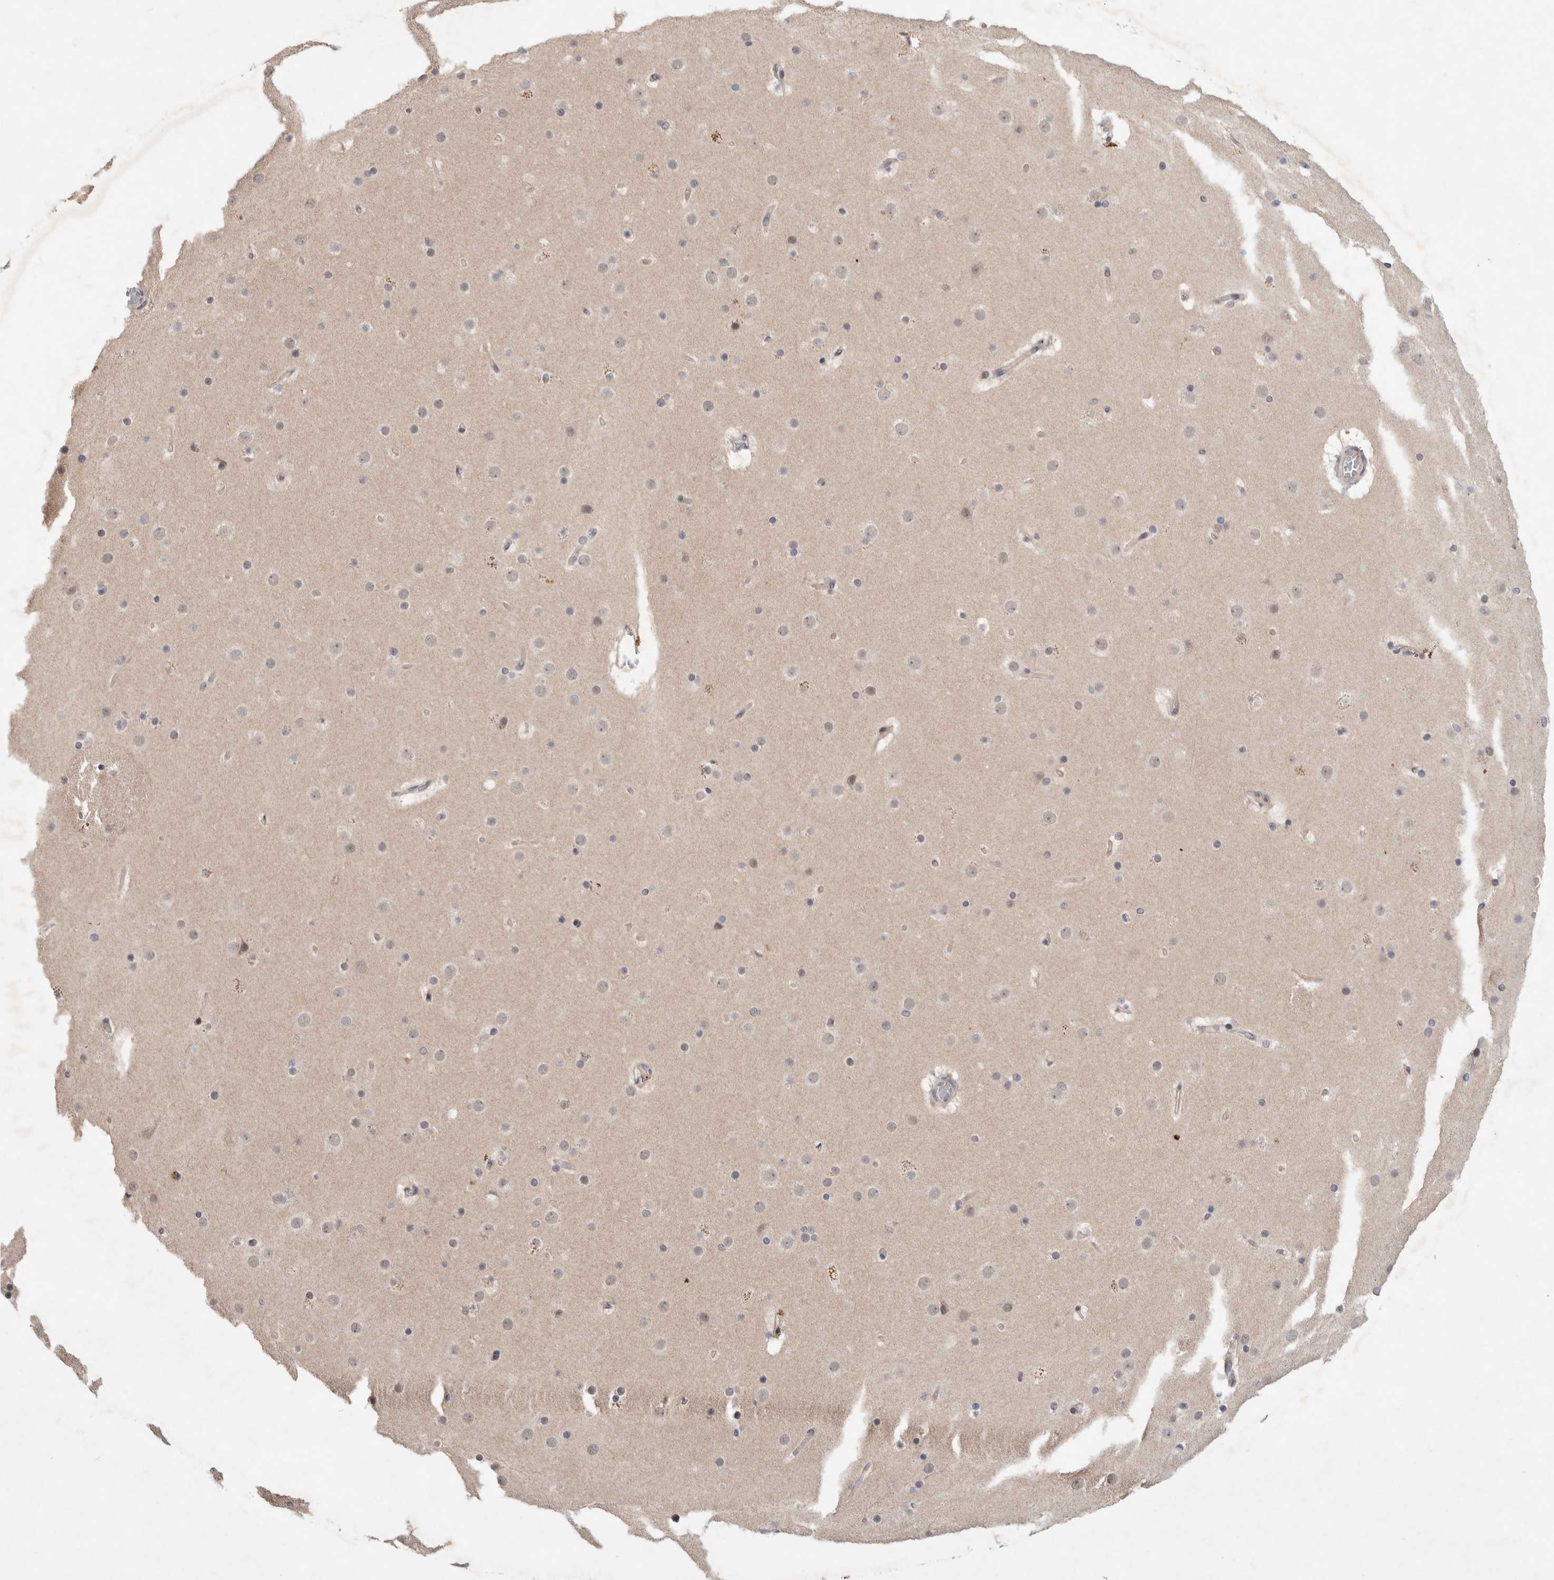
{"staining": {"intensity": "negative", "quantity": "none", "location": "none"}, "tissue": "cerebral cortex", "cell_type": "Endothelial cells", "image_type": "normal", "snomed": [{"axis": "morphology", "description": "Normal tissue, NOS"}, {"axis": "topography", "description": "Cerebral cortex"}], "caption": "This is an immunohistochemistry (IHC) photomicrograph of unremarkable human cerebral cortex. There is no positivity in endothelial cells.", "gene": "CRISPLD1", "patient": {"sex": "male", "age": 57}}